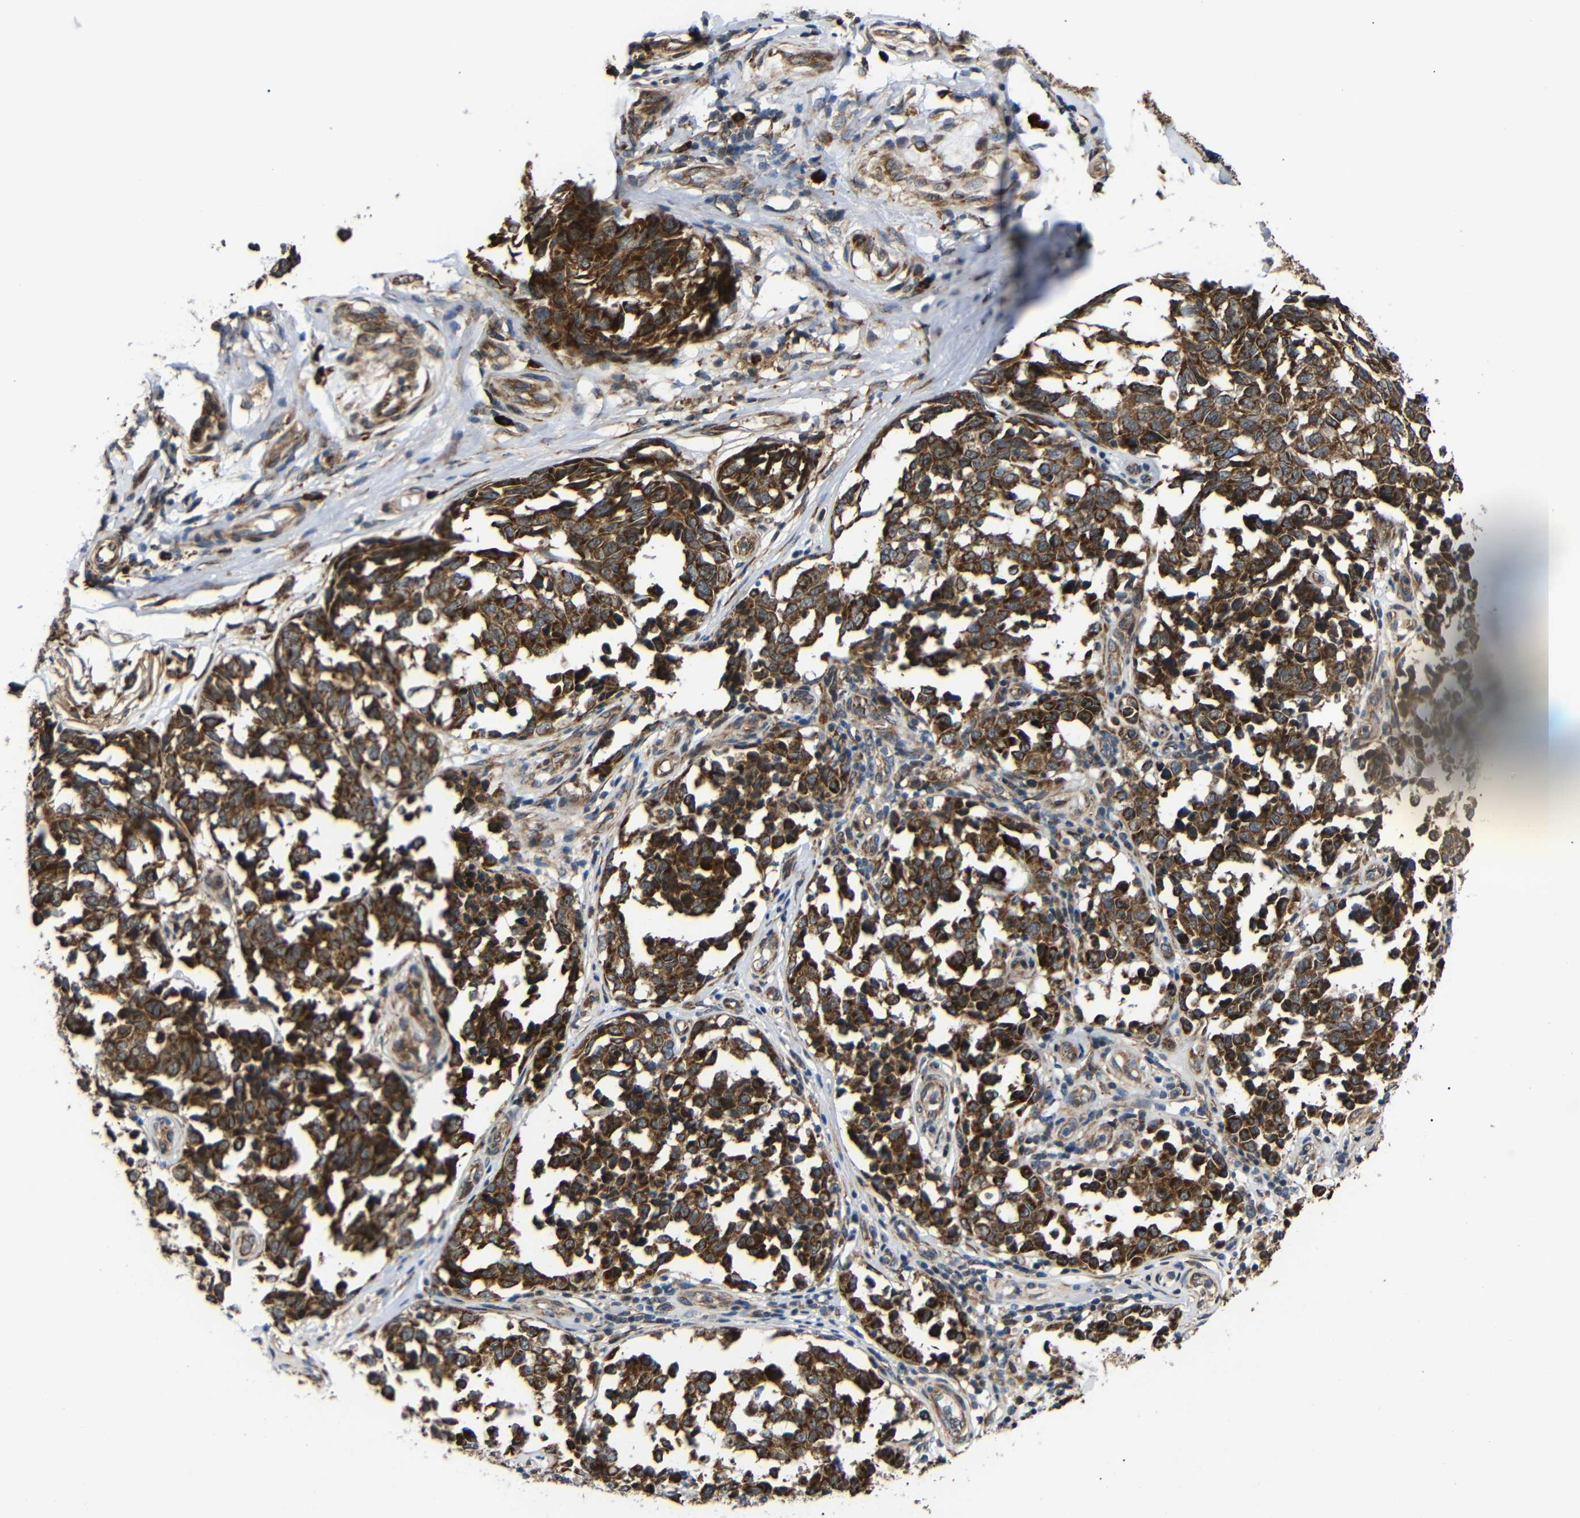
{"staining": {"intensity": "strong", "quantity": ">75%", "location": "cytoplasmic/membranous"}, "tissue": "melanoma", "cell_type": "Tumor cells", "image_type": "cancer", "snomed": [{"axis": "morphology", "description": "Malignant melanoma, NOS"}, {"axis": "topography", "description": "Skin"}], "caption": "IHC staining of malignant melanoma, which shows high levels of strong cytoplasmic/membranous staining in about >75% of tumor cells indicating strong cytoplasmic/membranous protein positivity. The staining was performed using DAB (brown) for protein detection and nuclei were counterstained in hematoxylin (blue).", "gene": "KANK4", "patient": {"sex": "female", "age": 64}}